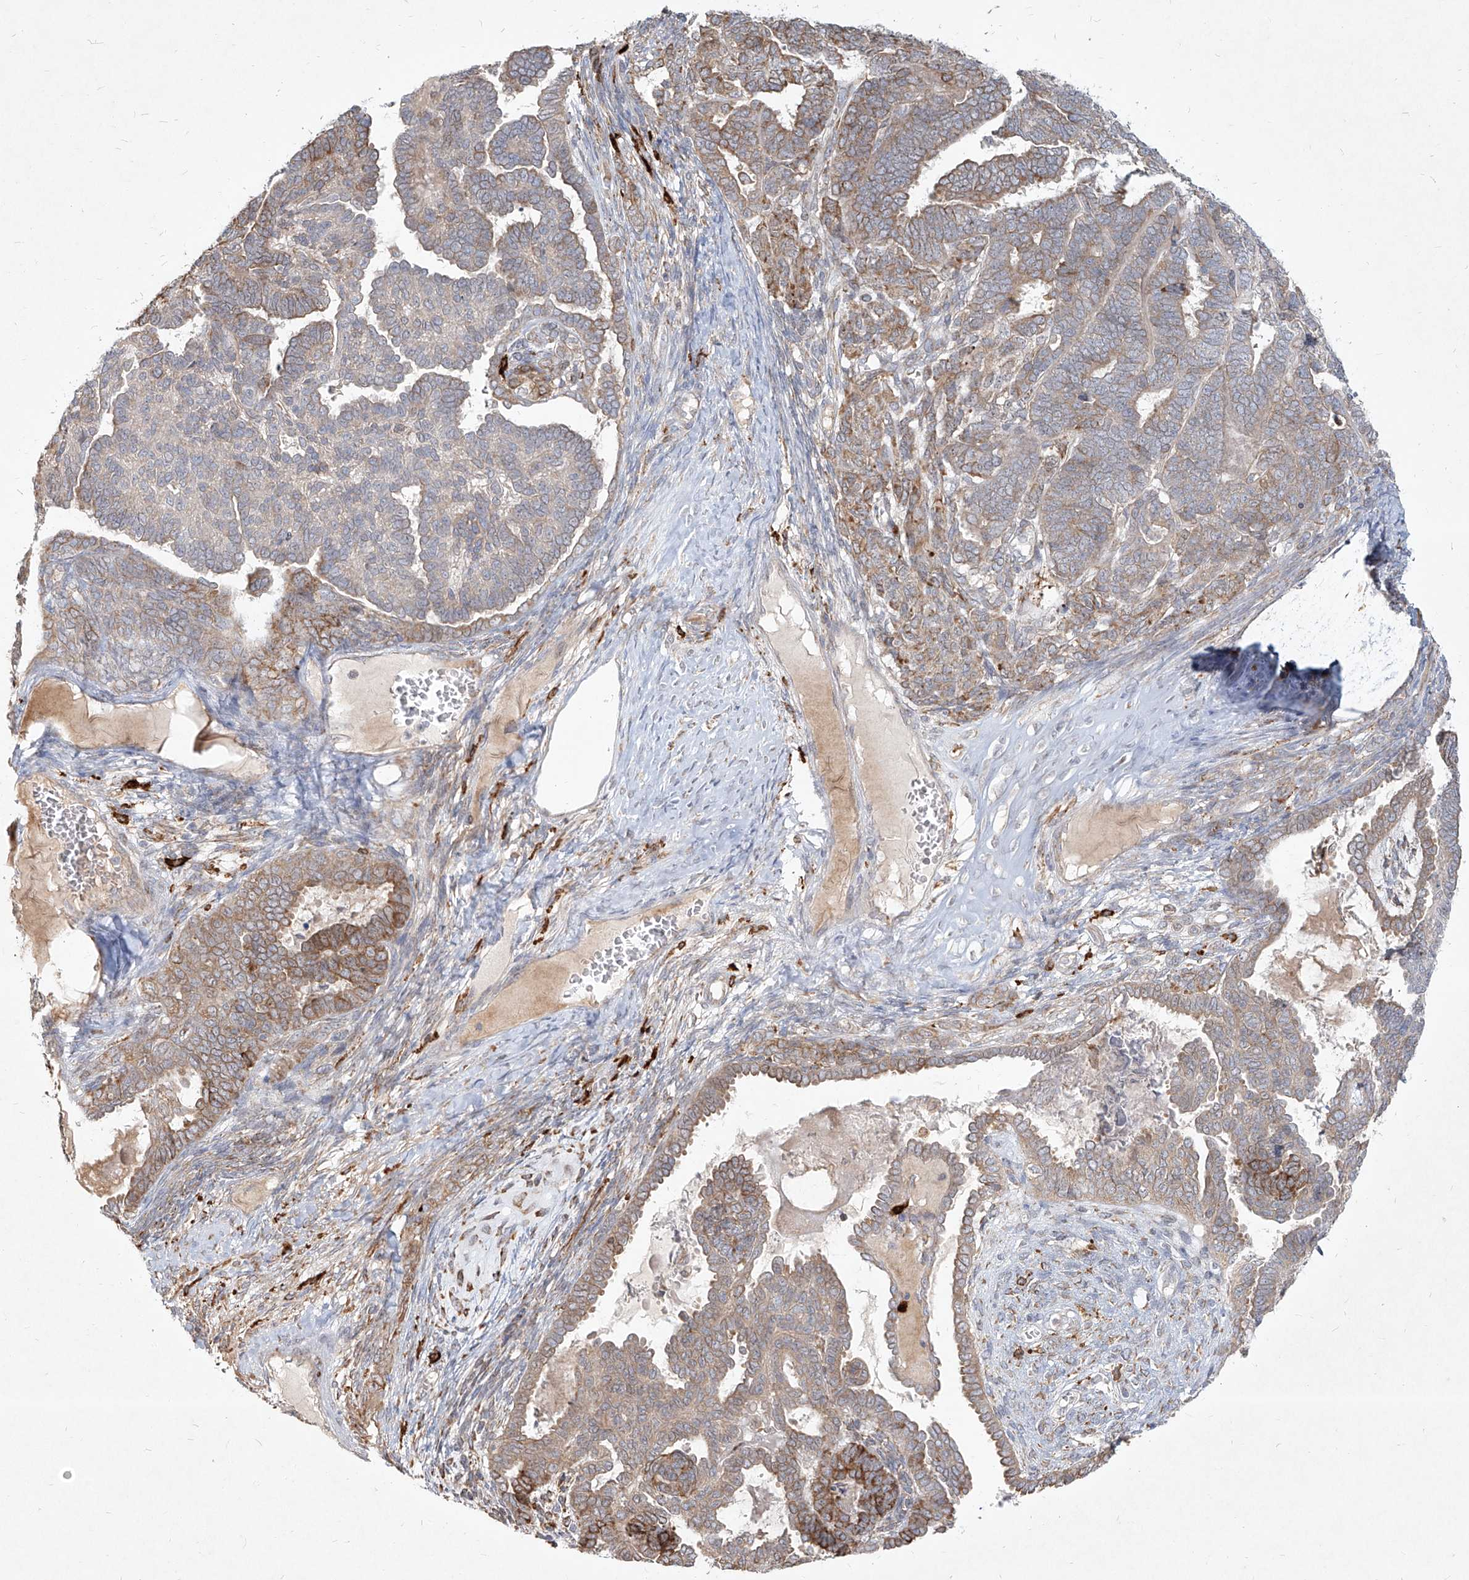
{"staining": {"intensity": "moderate", "quantity": "<25%", "location": "cytoplasmic/membranous"}, "tissue": "endometrial cancer", "cell_type": "Tumor cells", "image_type": "cancer", "snomed": [{"axis": "morphology", "description": "Neoplasm, malignant, NOS"}, {"axis": "topography", "description": "Endometrium"}], "caption": "Immunohistochemistry (IHC) of endometrial cancer shows low levels of moderate cytoplasmic/membranous positivity in approximately <25% of tumor cells.", "gene": "CD209", "patient": {"sex": "female", "age": 74}}